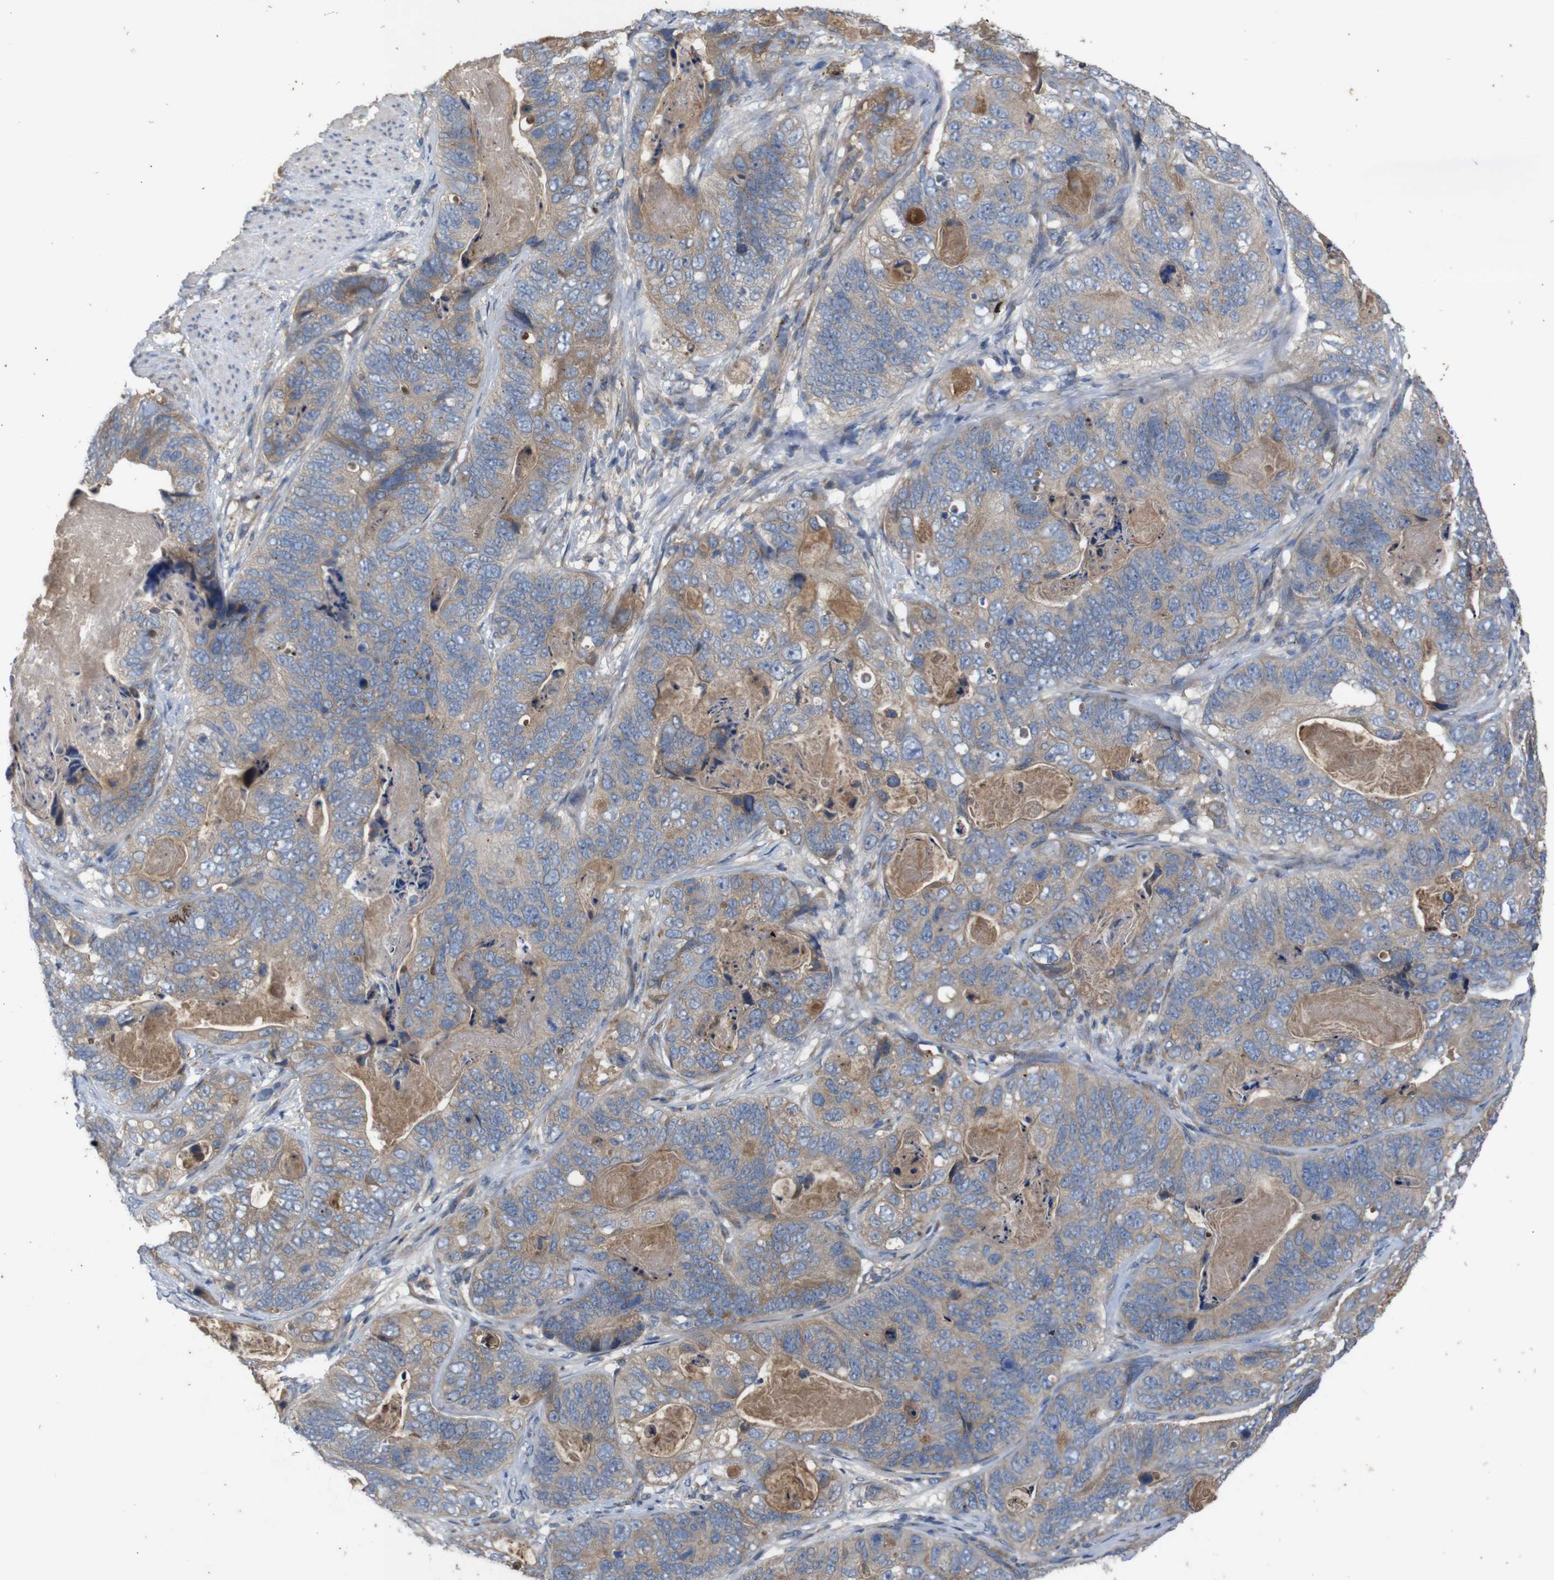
{"staining": {"intensity": "weak", "quantity": ">75%", "location": "cytoplasmic/membranous"}, "tissue": "stomach cancer", "cell_type": "Tumor cells", "image_type": "cancer", "snomed": [{"axis": "morphology", "description": "Adenocarcinoma, NOS"}, {"axis": "topography", "description": "Stomach"}], "caption": "Immunohistochemical staining of human stomach adenocarcinoma shows weak cytoplasmic/membranous protein positivity in about >75% of tumor cells.", "gene": "PTPN1", "patient": {"sex": "female", "age": 89}}